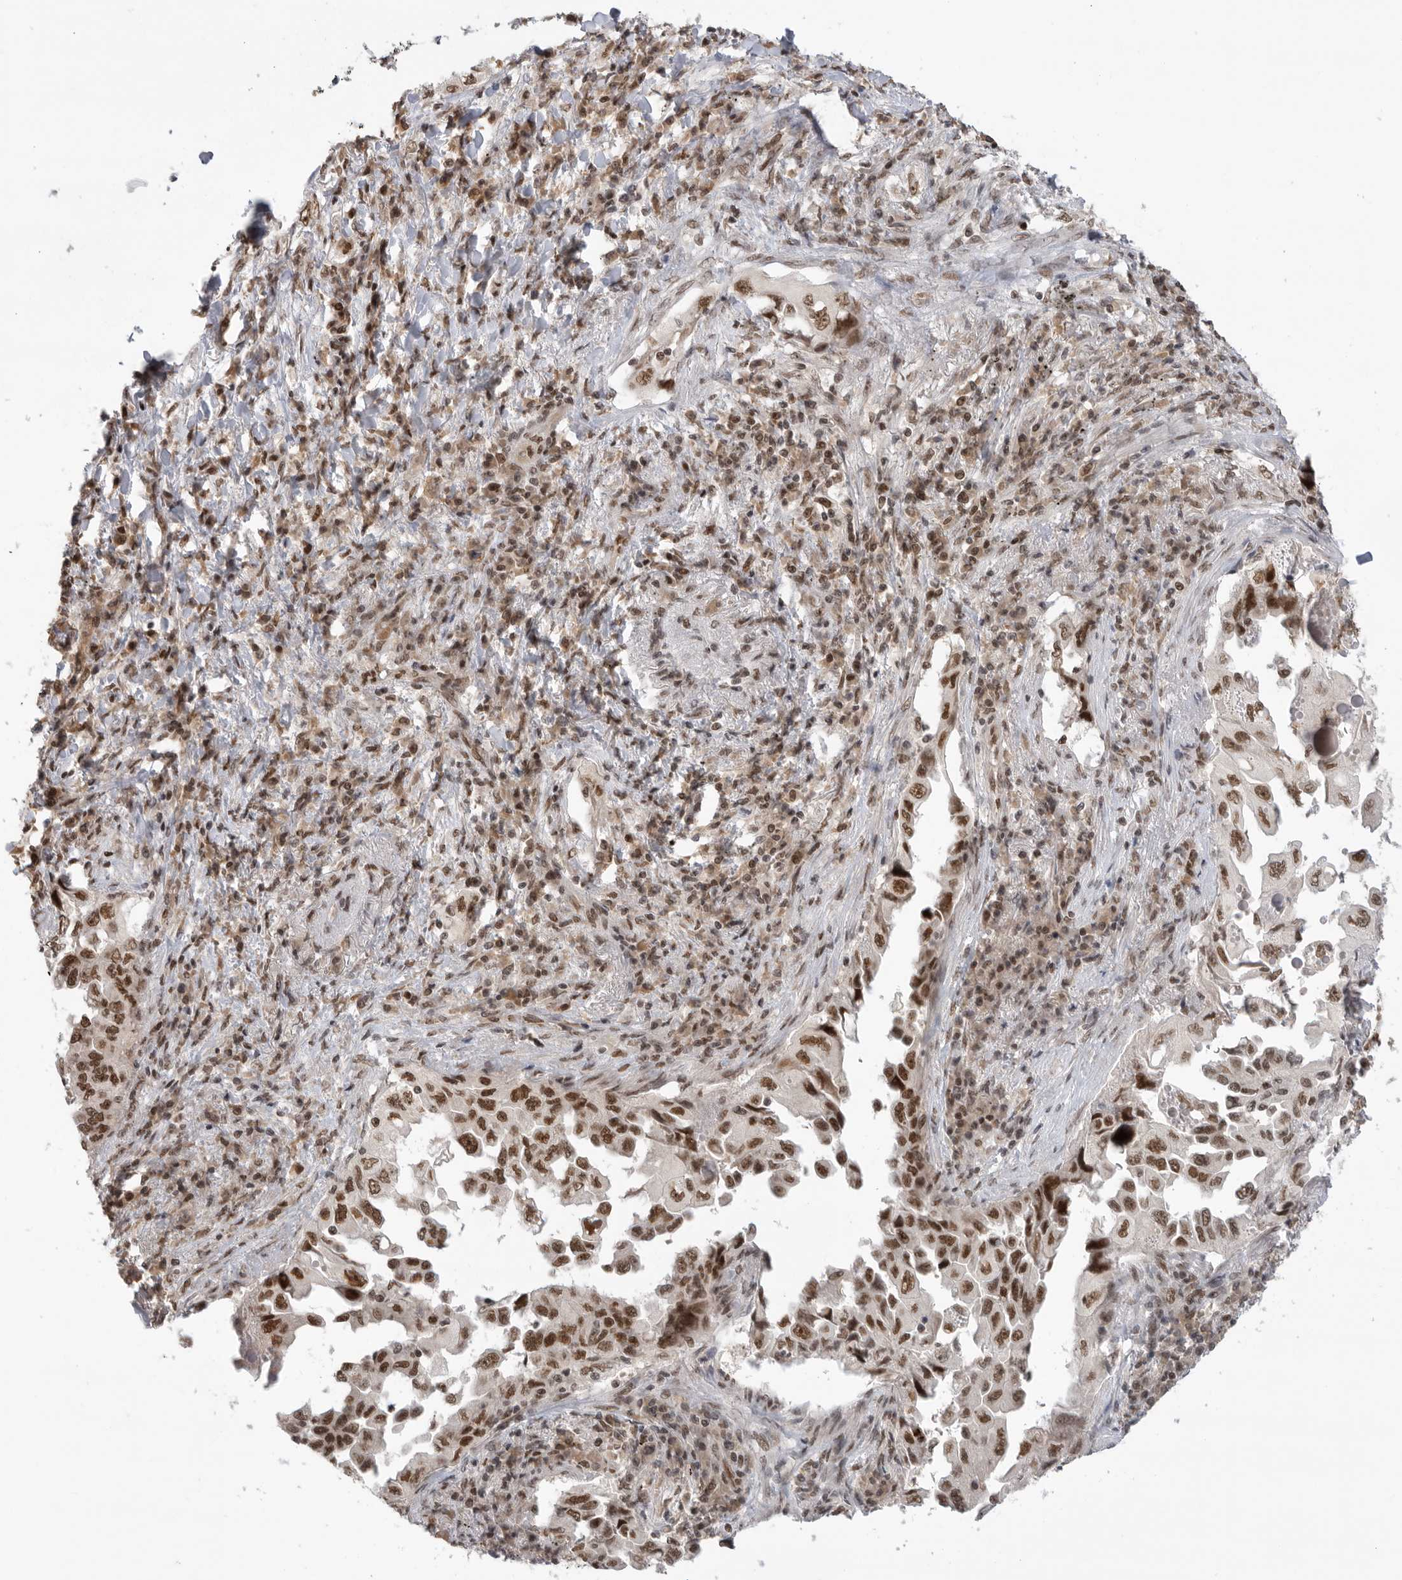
{"staining": {"intensity": "strong", "quantity": ">75%", "location": "nuclear"}, "tissue": "lung cancer", "cell_type": "Tumor cells", "image_type": "cancer", "snomed": [{"axis": "morphology", "description": "Adenocarcinoma, NOS"}, {"axis": "topography", "description": "Lung"}], "caption": "A brown stain highlights strong nuclear positivity of a protein in lung cancer tumor cells.", "gene": "ZNF830", "patient": {"sex": "female", "age": 51}}